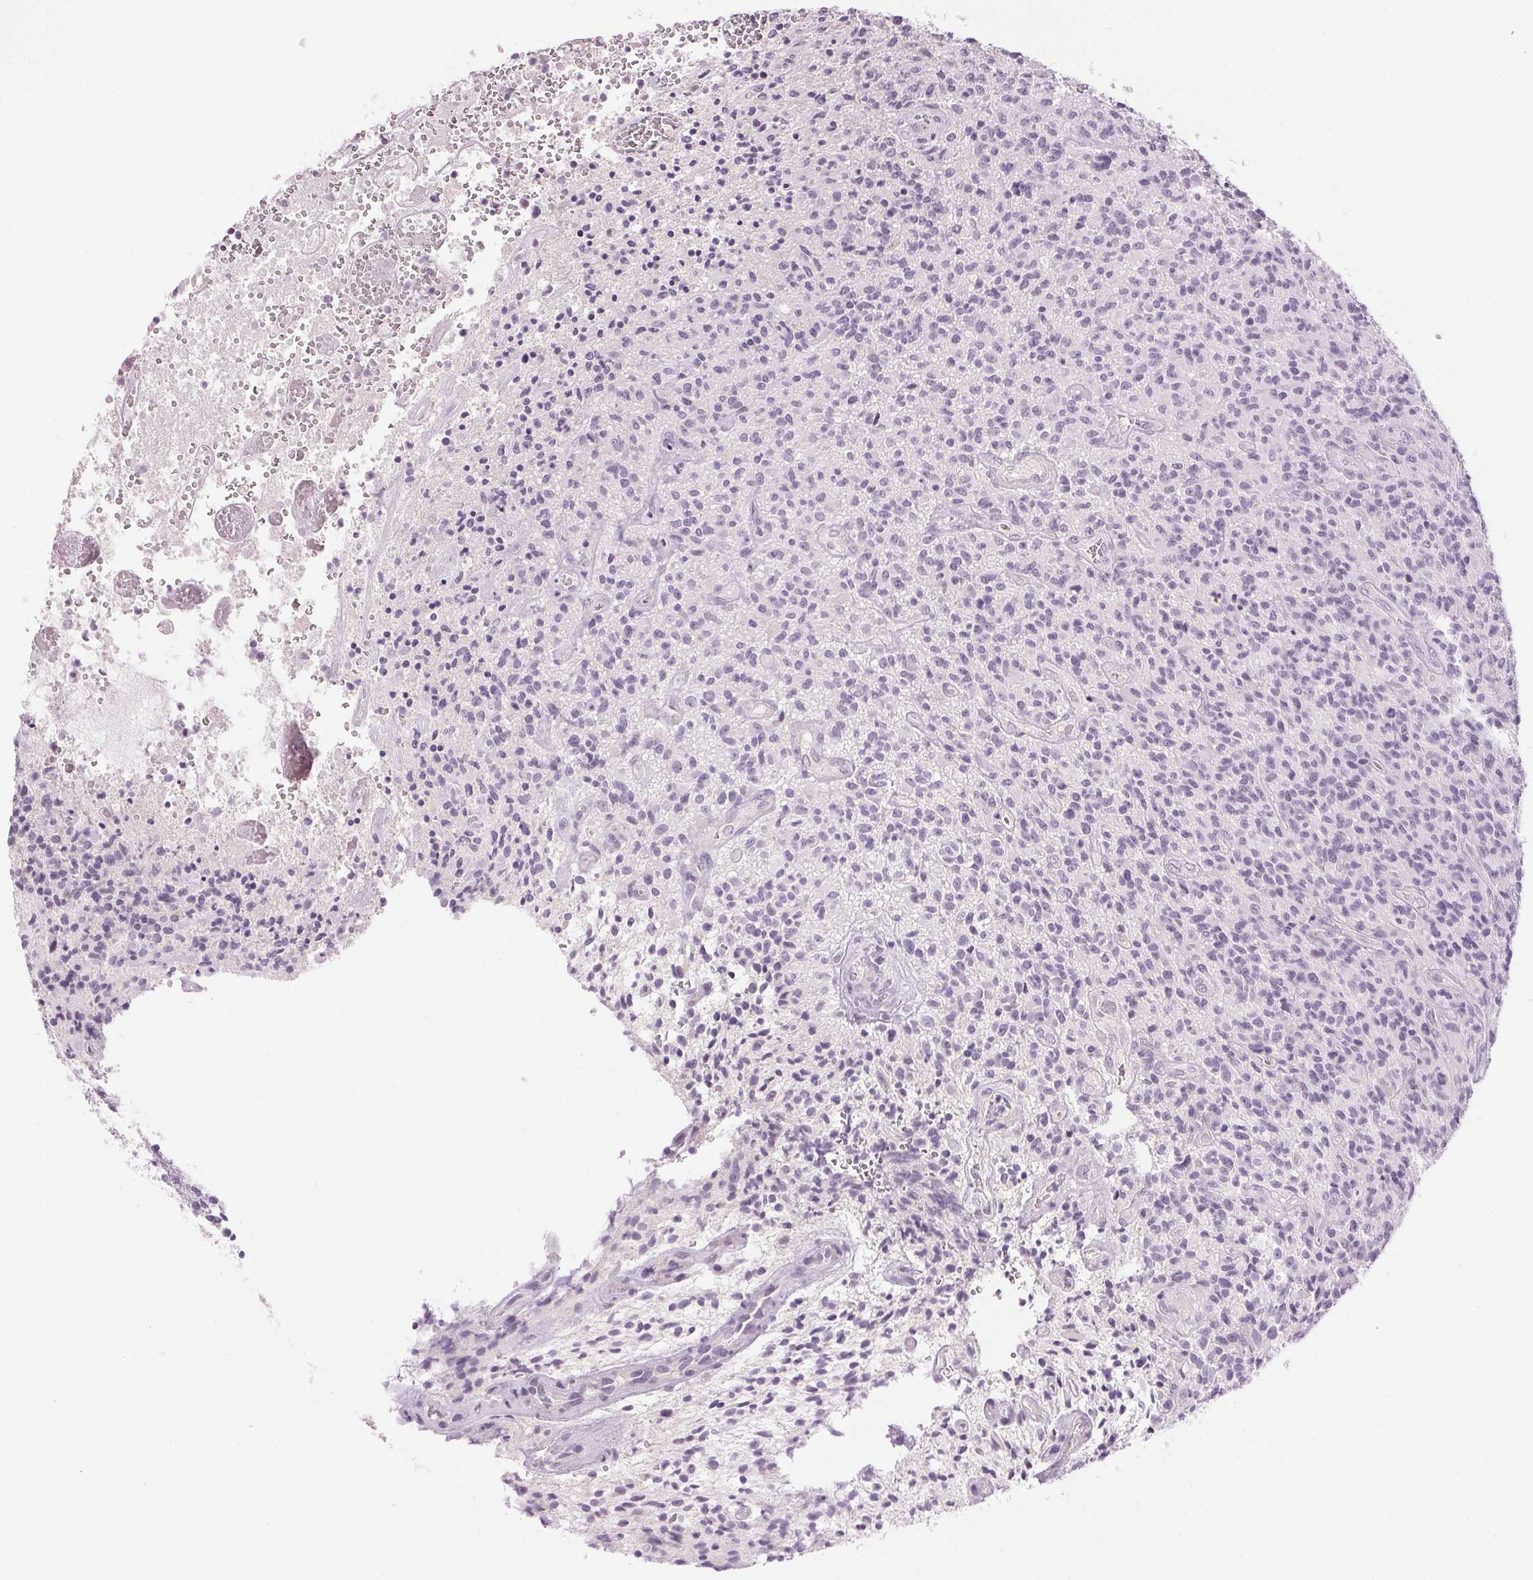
{"staining": {"intensity": "negative", "quantity": "none", "location": "none"}, "tissue": "glioma", "cell_type": "Tumor cells", "image_type": "cancer", "snomed": [{"axis": "morphology", "description": "Glioma, malignant, High grade"}, {"axis": "topography", "description": "Brain"}], "caption": "A high-resolution micrograph shows IHC staining of glioma, which reveals no significant positivity in tumor cells.", "gene": "DSG3", "patient": {"sex": "male", "age": 76}}